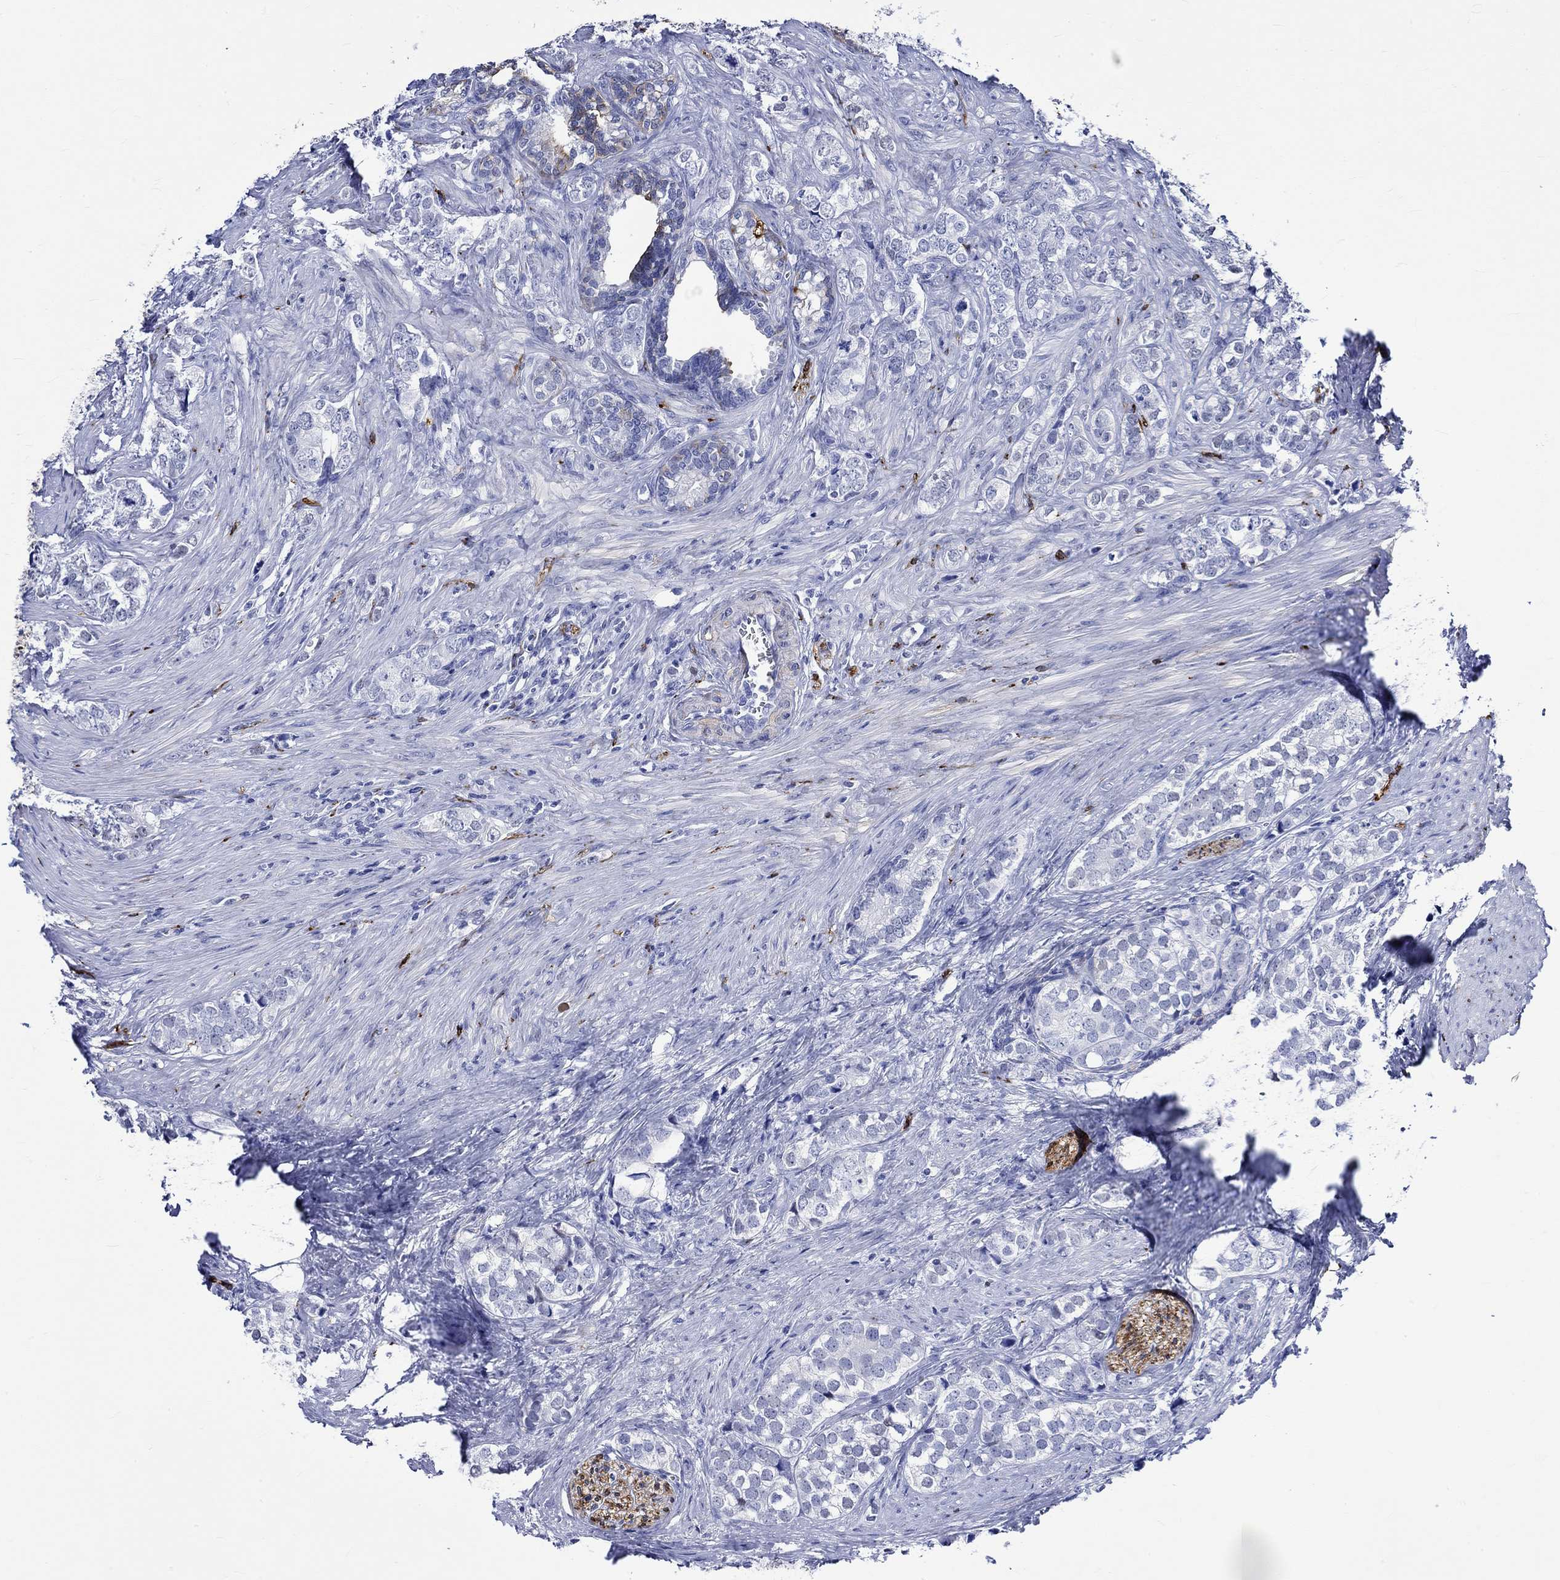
{"staining": {"intensity": "negative", "quantity": "none", "location": "none"}, "tissue": "prostate cancer", "cell_type": "Tumor cells", "image_type": "cancer", "snomed": [{"axis": "morphology", "description": "Adenocarcinoma, NOS"}, {"axis": "topography", "description": "Prostate and seminal vesicle, NOS"}], "caption": "DAB immunohistochemical staining of human prostate adenocarcinoma exhibits no significant staining in tumor cells.", "gene": "CRYAB", "patient": {"sex": "male", "age": 63}}